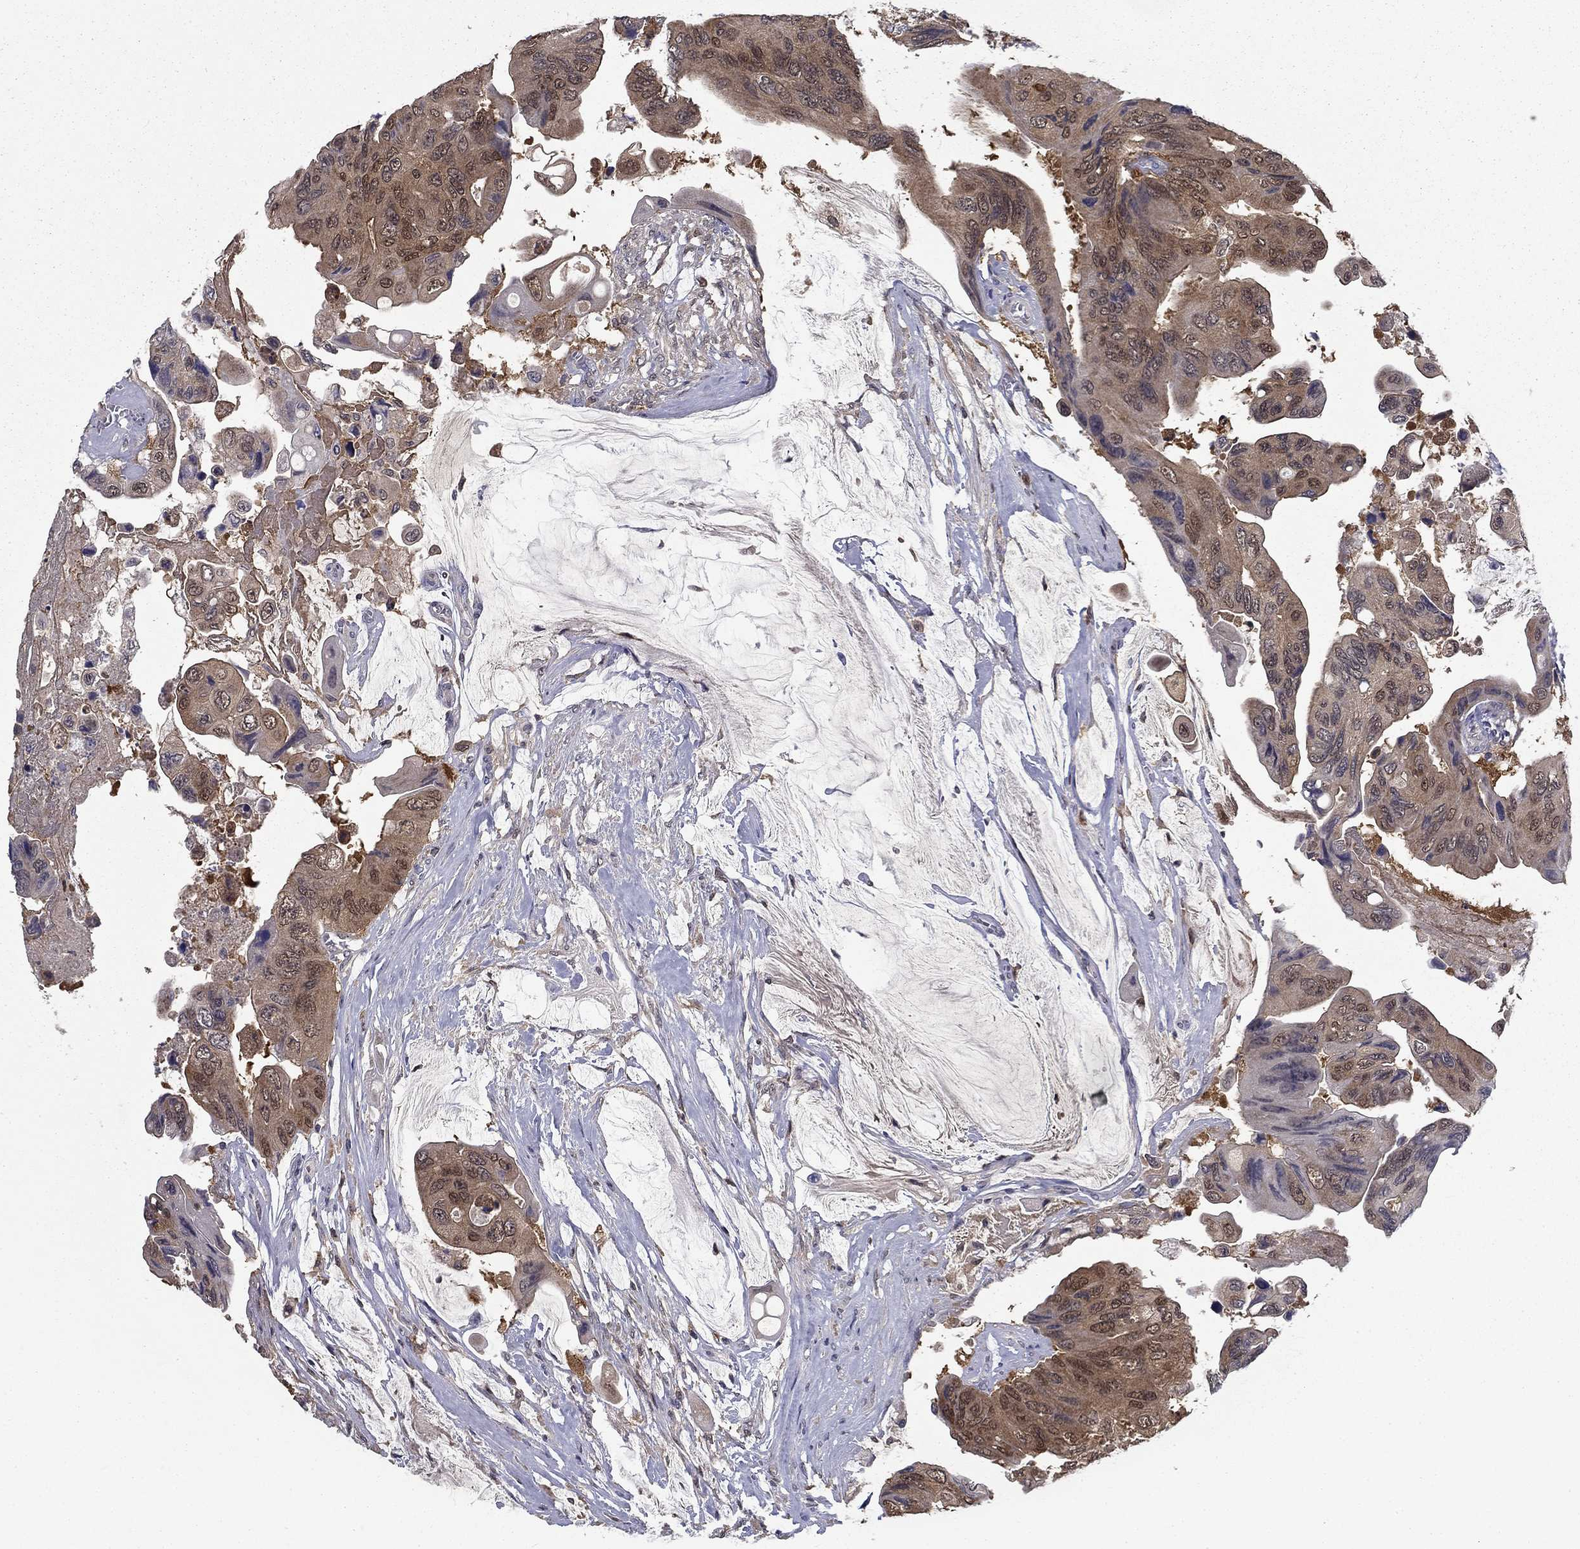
{"staining": {"intensity": "weak", "quantity": ">75%", "location": "cytoplasmic/membranous"}, "tissue": "colorectal cancer", "cell_type": "Tumor cells", "image_type": "cancer", "snomed": [{"axis": "morphology", "description": "Adenocarcinoma, NOS"}, {"axis": "topography", "description": "Rectum"}], "caption": "Immunohistochemistry (IHC) of human colorectal adenocarcinoma displays low levels of weak cytoplasmic/membranous positivity in about >75% of tumor cells.", "gene": "NIT2", "patient": {"sex": "male", "age": 63}}